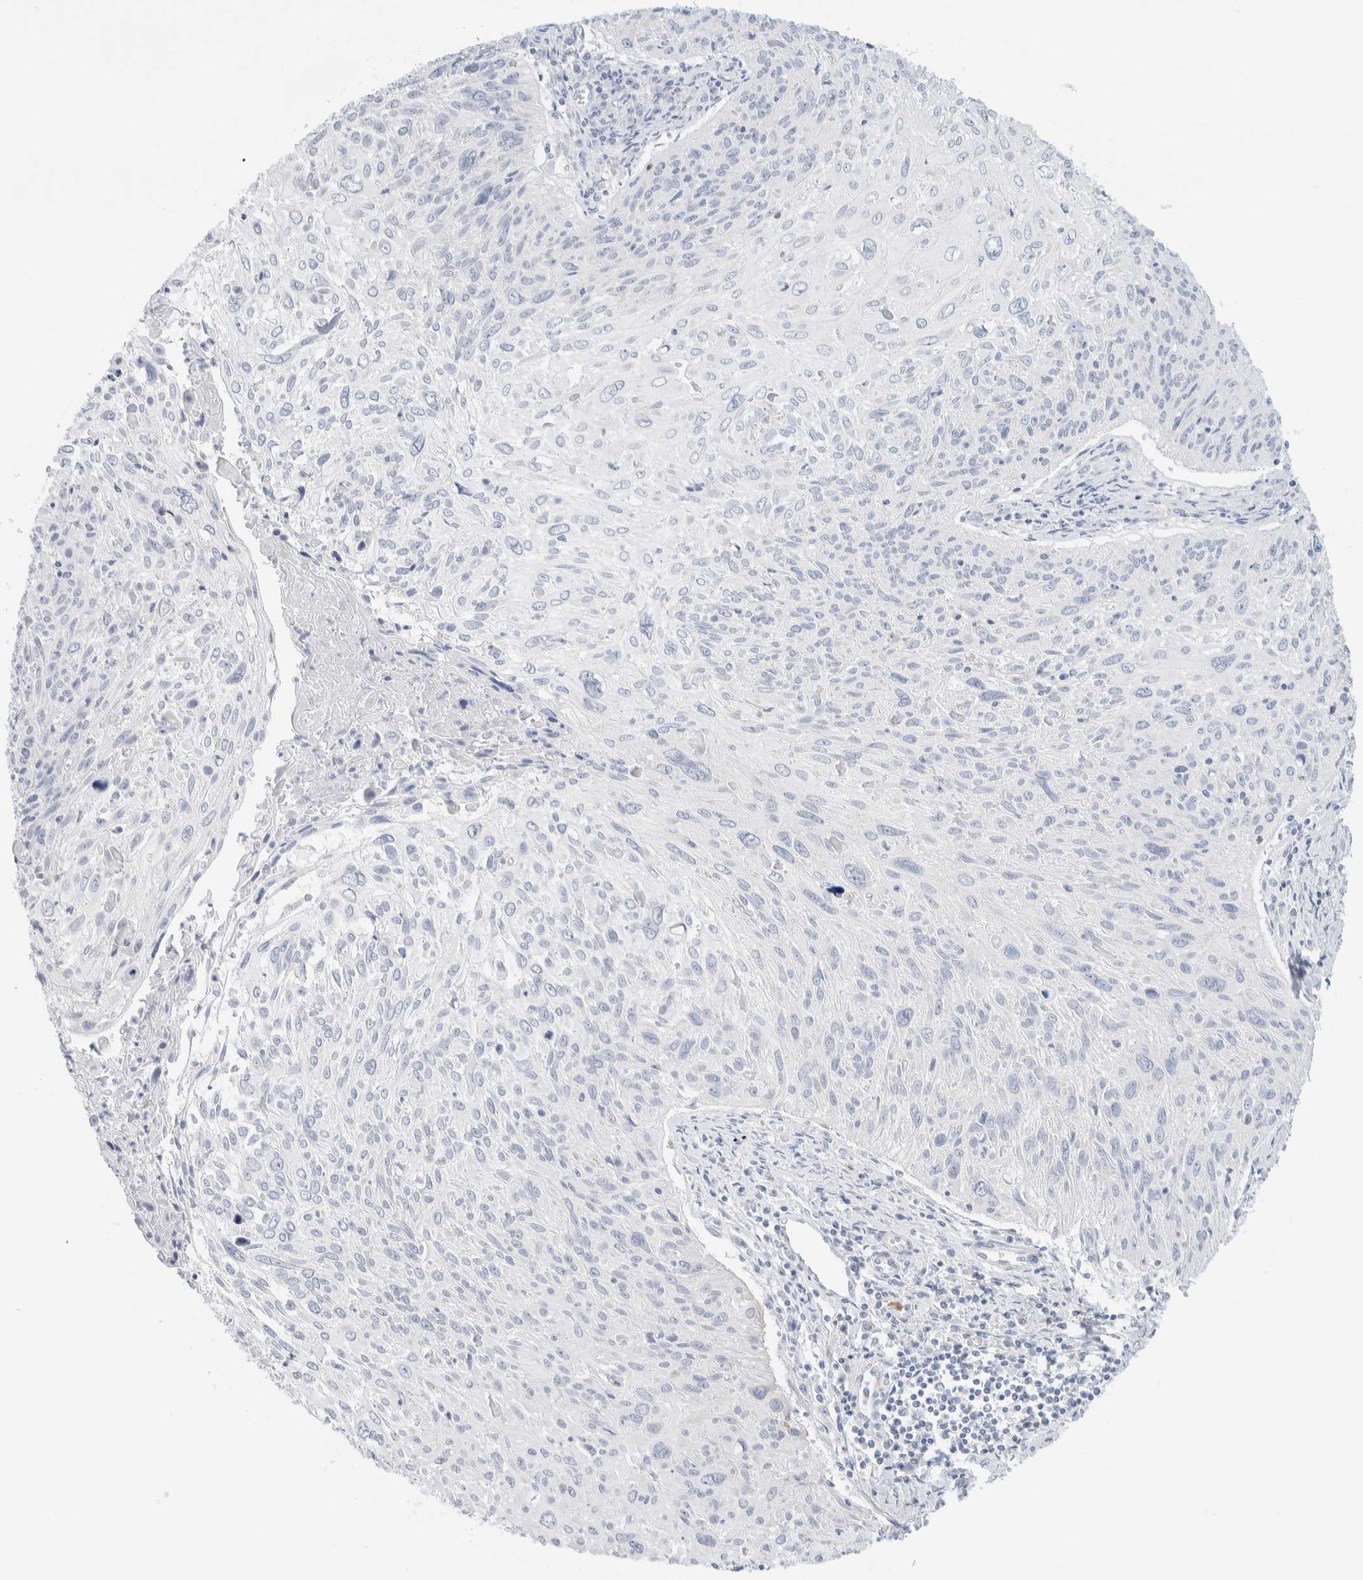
{"staining": {"intensity": "negative", "quantity": "none", "location": "none"}, "tissue": "cervical cancer", "cell_type": "Tumor cells", "image_type": "cancer", "snomed": [{"axis": "morphology", "description": "Squamous cell carcinoma, NOS"}, {"axis": "topography", "description": "Cervix"}], "caption": "DAB (3,3'-diaminobenzidine) immunohistochemical staining of human squamous cell carcinoma (cervical) shows no significant staining in tumor cells. (DAB (3,3'-diaminobenzidine) immunohistochemistry (IHC), high magnification).", "gene": "ATCAY", "patient": {"sex": "female", "age": 51}}